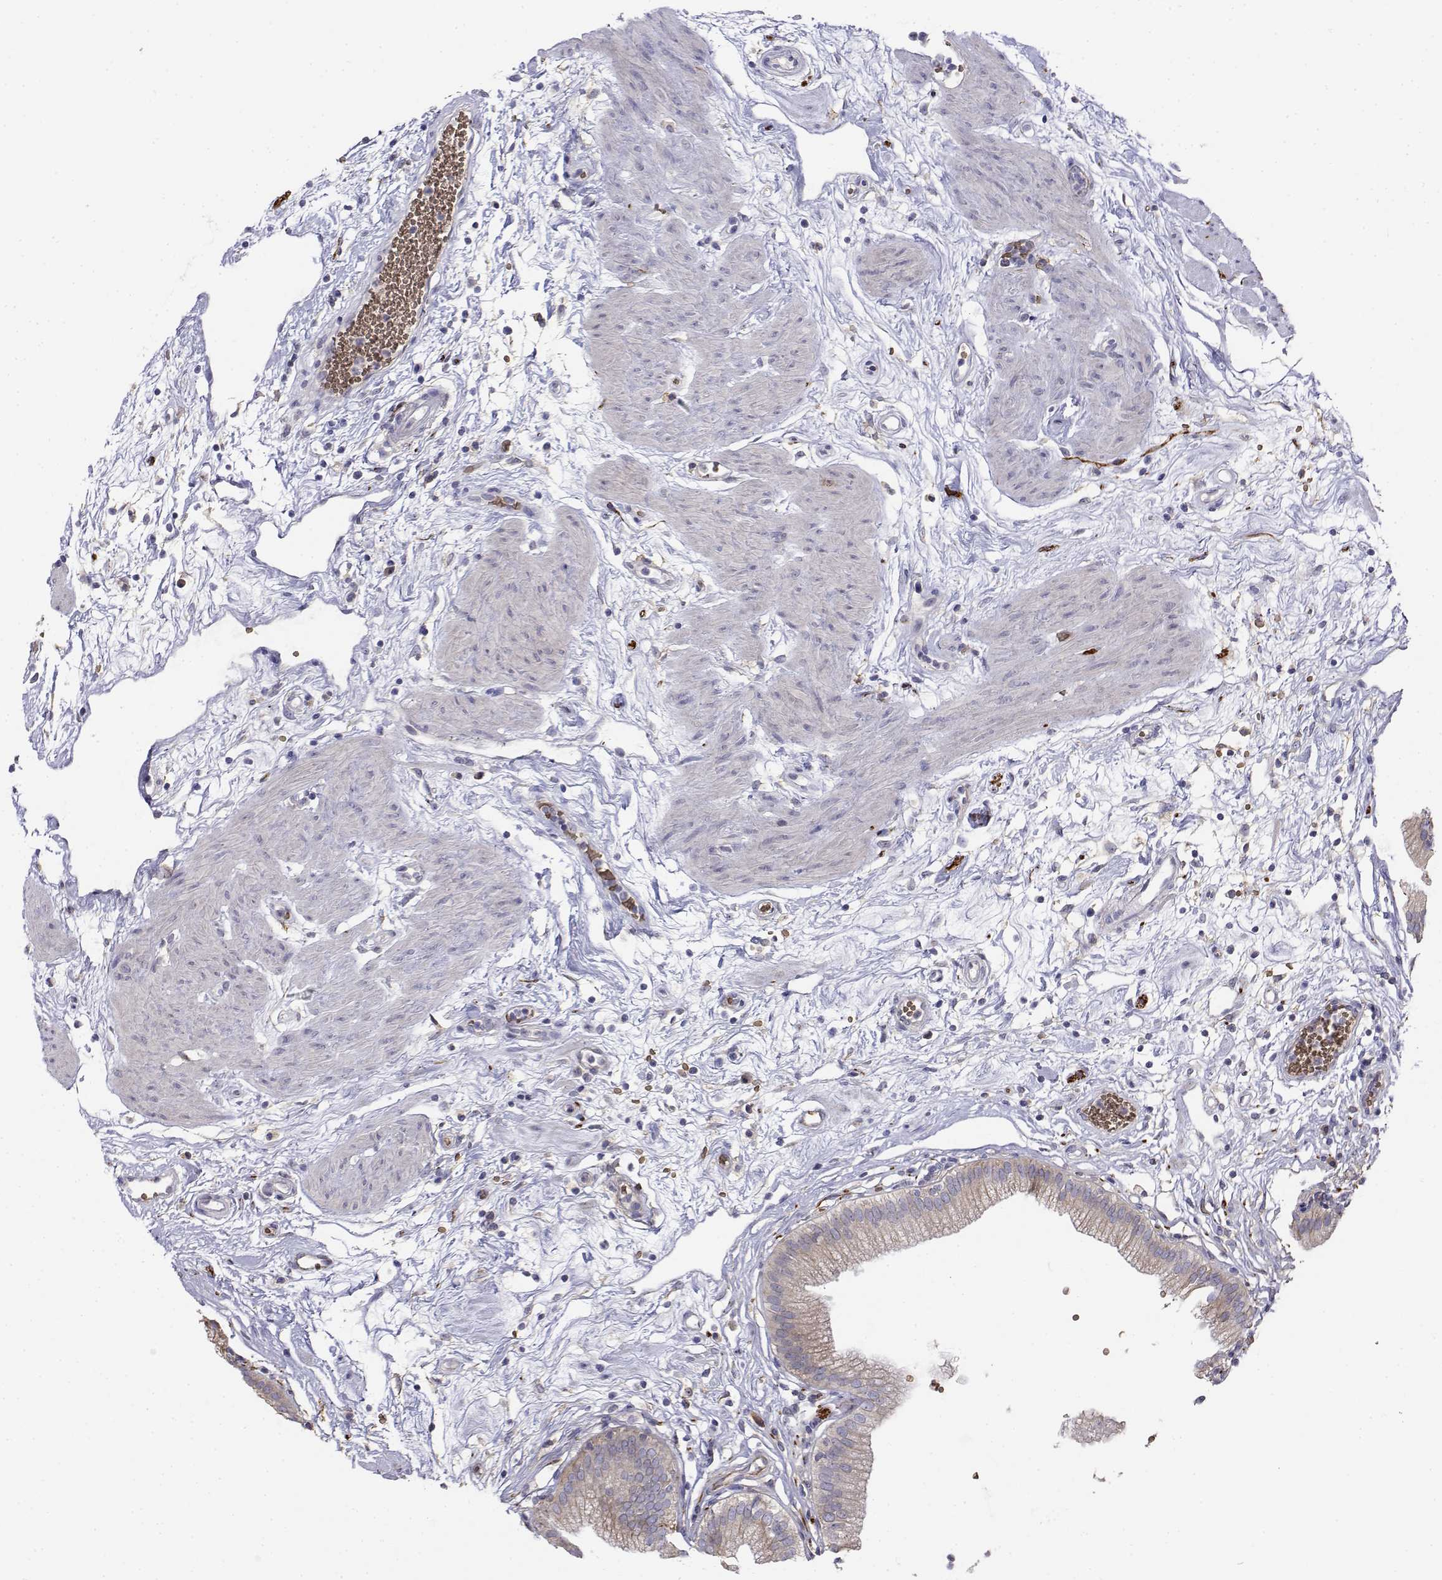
{"staining": {"intensity": "weak", "quantity": ">75%", "location": "cytoplasmic/membranous"}, "tissue": "gallbladder", "cell_type": "Glandular cells", "image_type": "normal", "snomed": [{"axis": "morphology", "description": "Normal tissue, NOS"}, {"axis": "topography", "description": "Gallbladder"}], "caption": "IHC micrograph of unremarkable gallbladder: human gallbladder stained using IHC reveals low levels of weak protein expression localized specifically in the cytoplasmic/membranous of glandular cells, appearing as a cytoplasmic/membranous brown color.", "gene": "CADM1", "patient": {"sex": "female", "age": 65}}